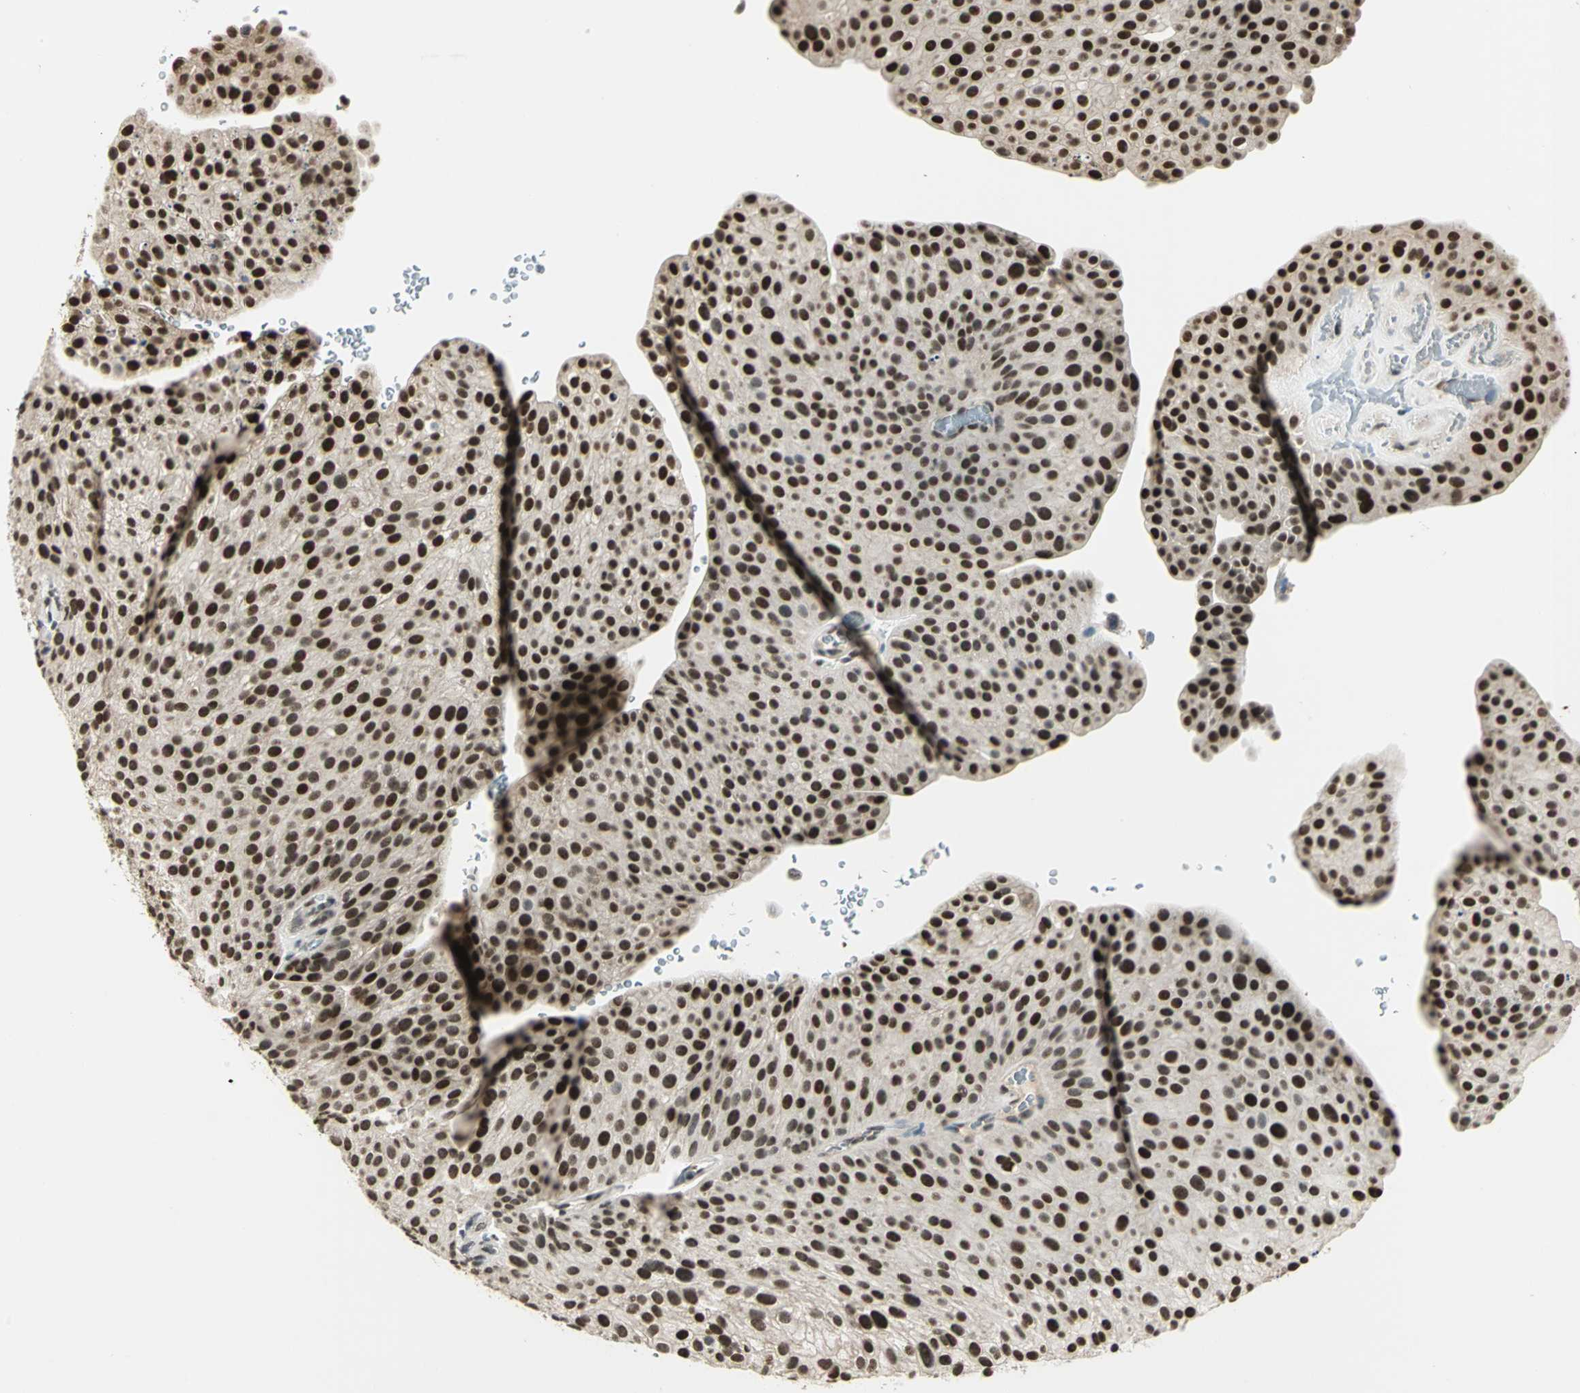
{"staining": {"intensity": "strong", "quantity": ">75%", "location": "nuclear"}, "tissue": "urothelial cancer", "cell_type": "Tumor cells", "image_type": "cancer", "snomed": [{"axis": "morphology", "description": "Urothelial carcinoma, Low grade"}, {"axis": "topography", "description": "Smooth muscle"}, {"axis": "topography", "description": "Urinary bladder"}], "caption": "Urothelial cancer stained with immunohistochemistry (IHC) reveals strong nuclear staining in approximately >75% of tumor cells. (DAB IHC, brown staining for protein, blue staining for nuclei).", "gene": "RAD17", "patient": {"sex": "male", "age": 60}}